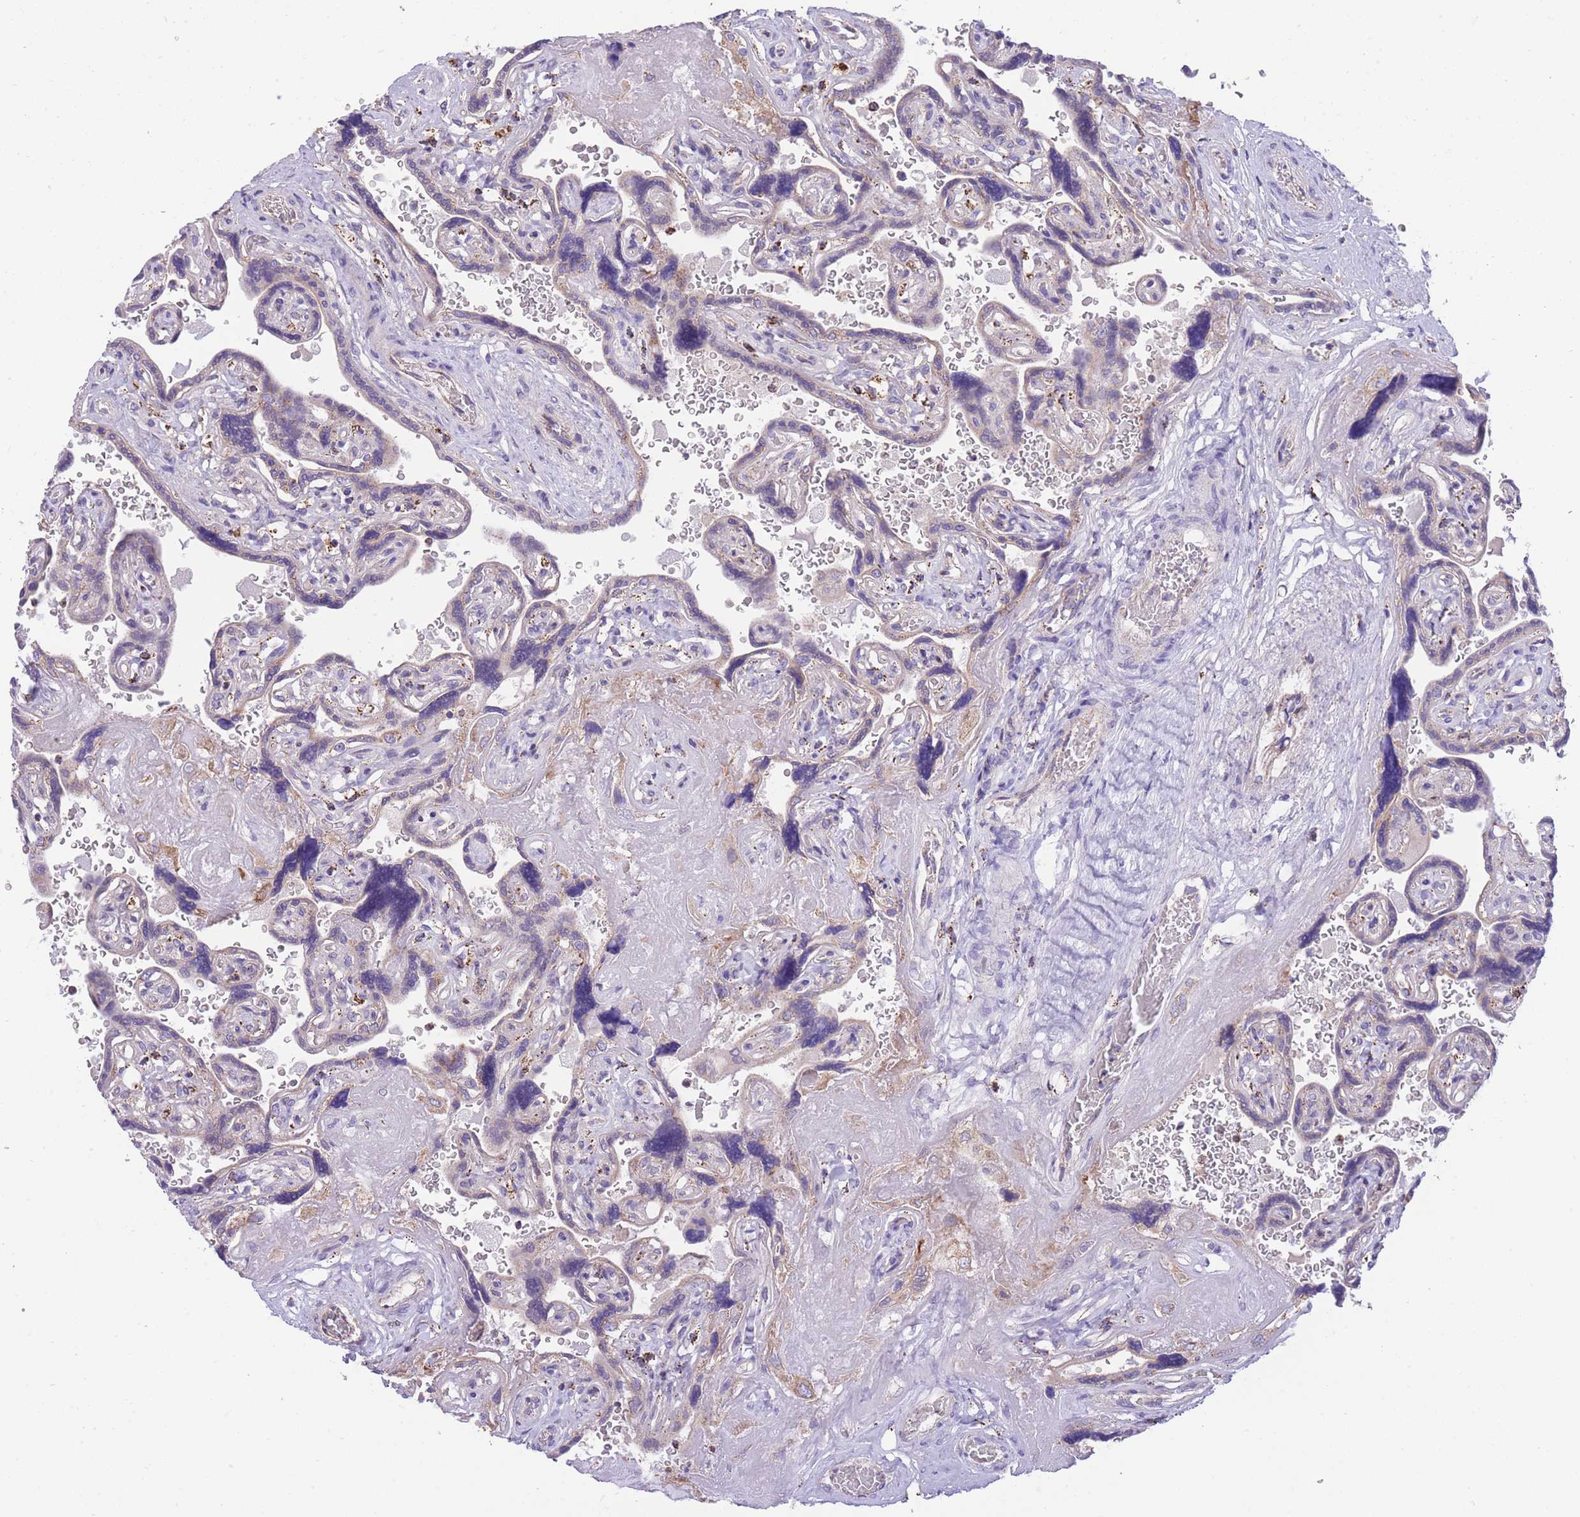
{"staining": {"intensity": "negative", "quantity": "none", "location": "none"}, "tissue": "placenta", "cell_type": "Trophoblastic cells", "image_type": "normal", "snomed": [{"axis": "morphology", "description": "Normal tissue, NOS"}, {"axis": "topography", "description": "Placenta"}], "caption": "Immunohistochemistry (IHC) of normal placenta demonstrates no staining in trophoblastic cells. (DAB (3,3'-diaminobenzidine) IHC with hematoxylin counter stain).", "gene": "ST3GAL3", "patient": {"sex": "female", "age": 32}}